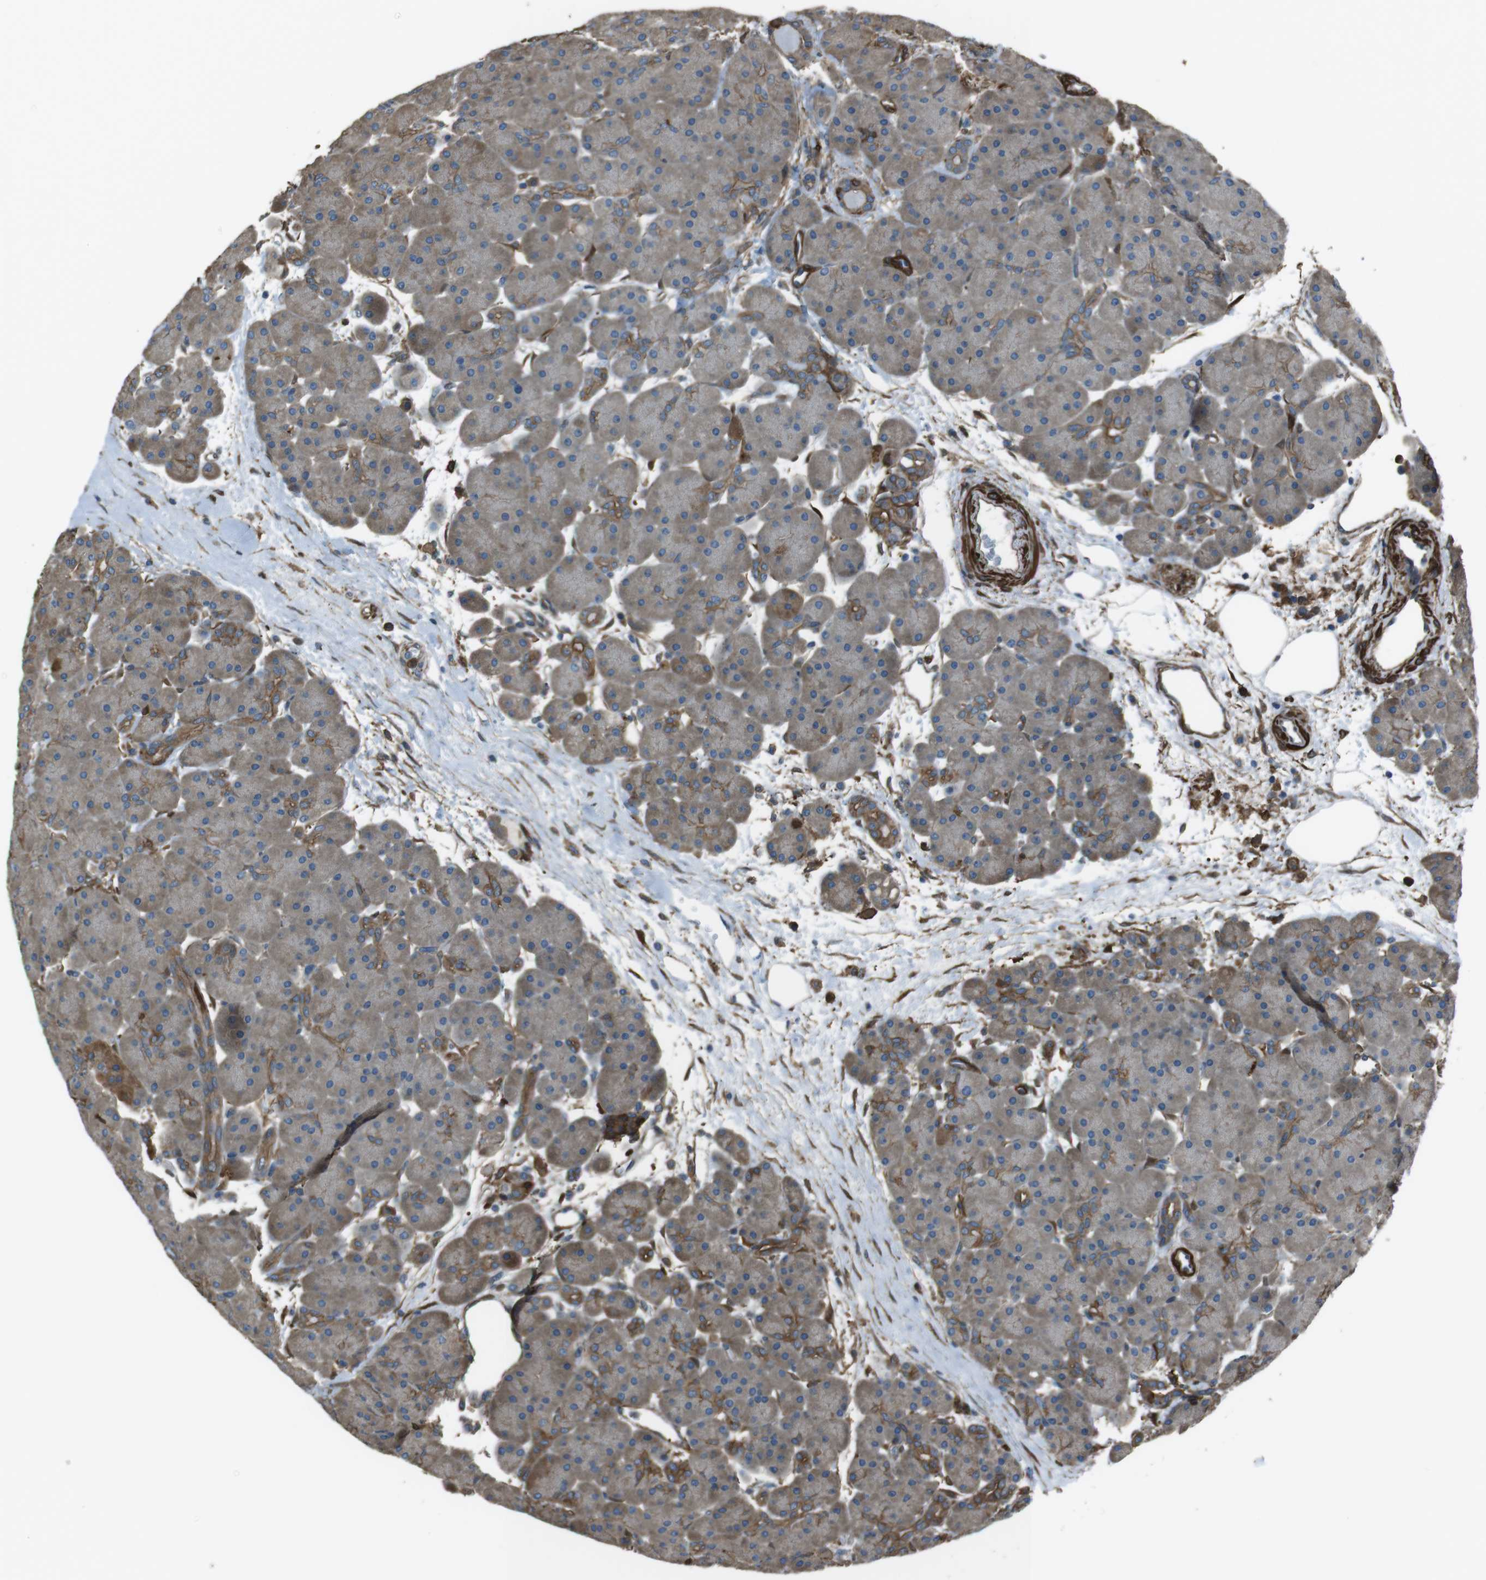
{"staining": {"intensity": "moderate", "quantity": ">75%", "location": "cytoplasmic/membranous"}, "tissue": "pancreas", "cell_type": "Exocrine glandular cells", "image_type": "normal", "snomed": [{"axis": "morphology", "description": "Normal tissue, NOS"}, {"axis": "topography", "description": "Pancreas"}], "caption": "Exocrine glandular cells reveal medium levels of moderate cytoplasmic/membranous positivity in approximately >75% of cells in benign human pancreas.", "gene": "SFT2D1", "patient": {"sex": "male", "age": 66}}